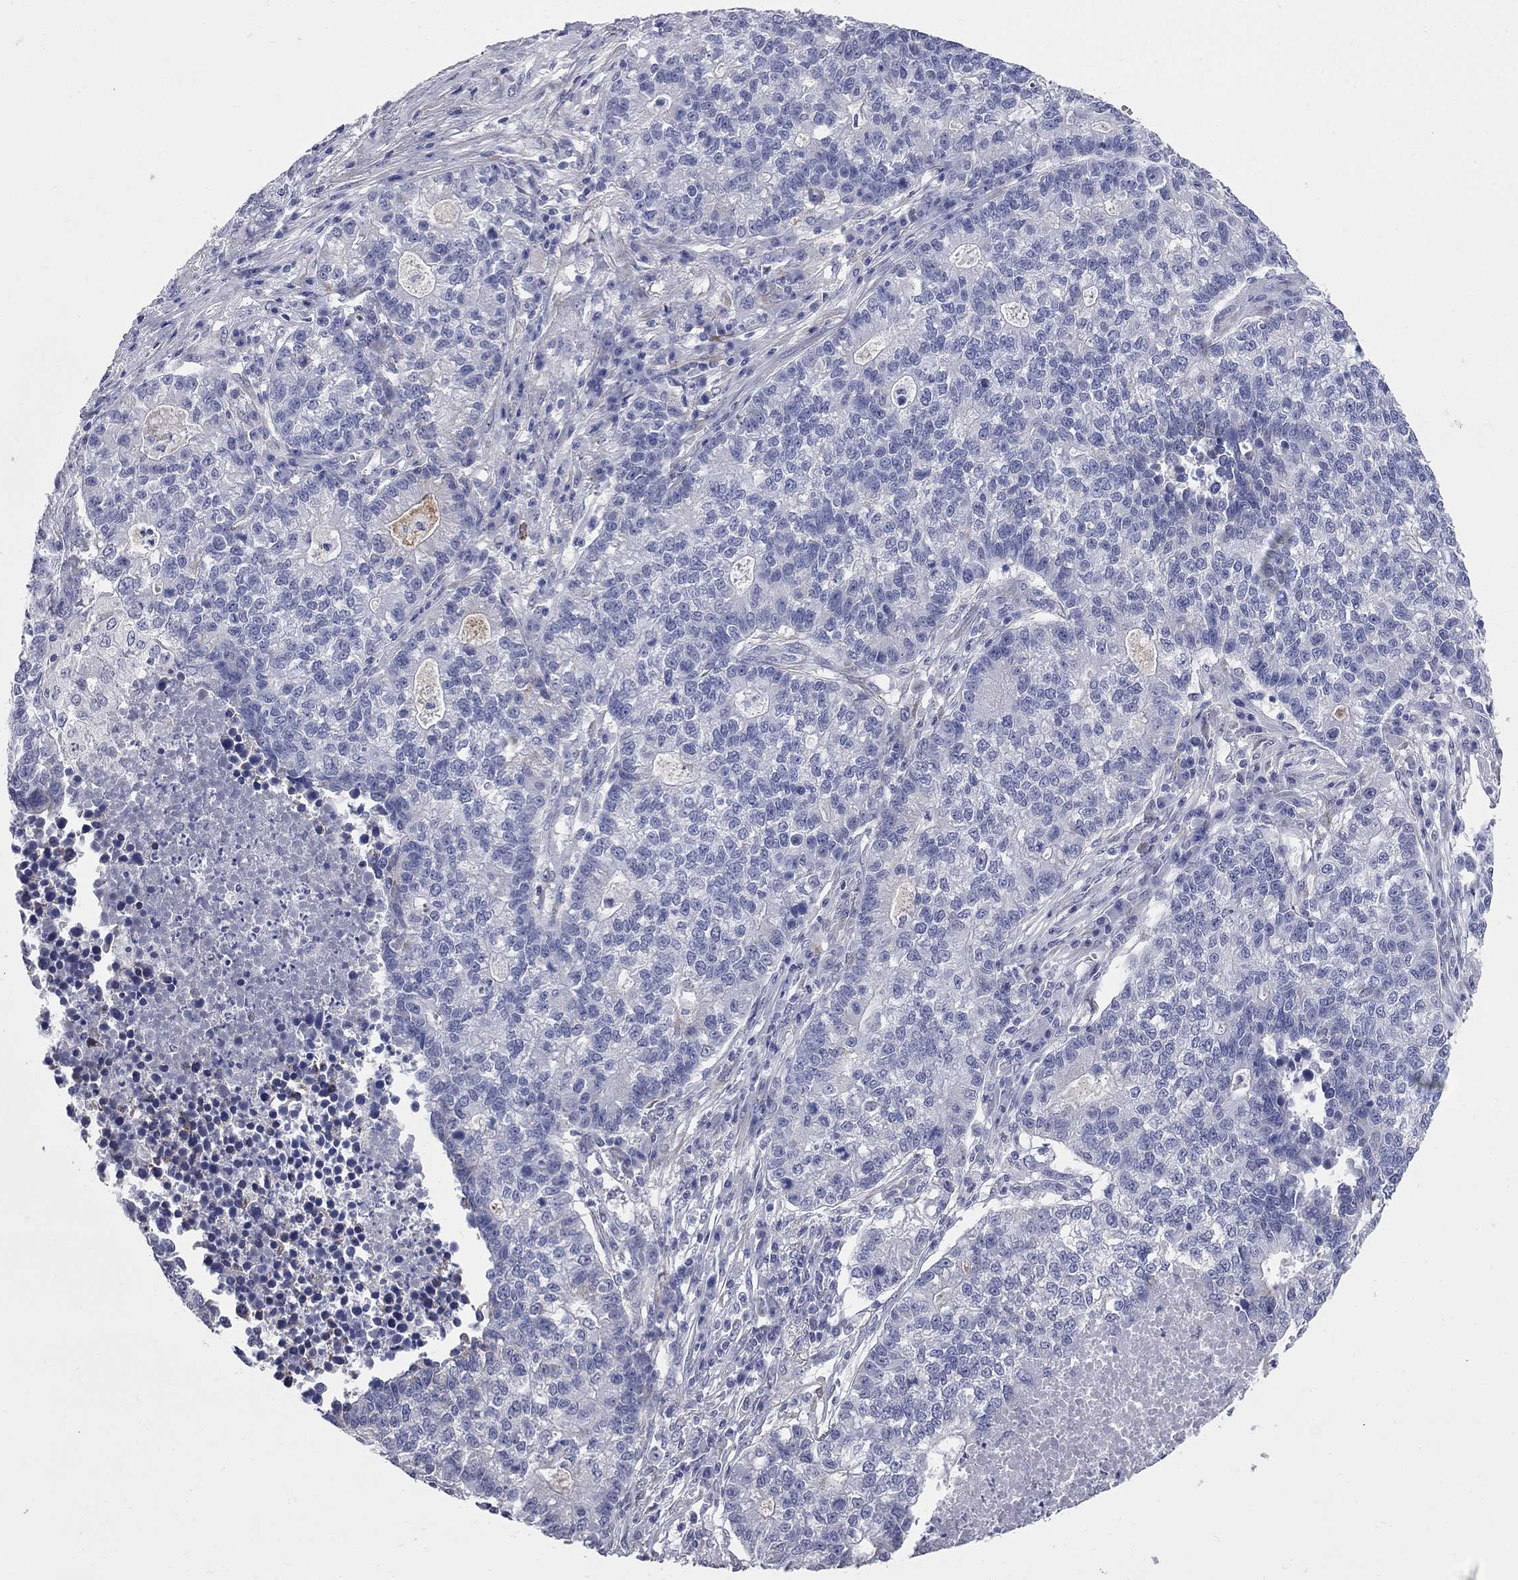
{"staining": {"intensity": "negative", "quantity": "none", "location": "none"}, "tissue": "lung cancer", "cell_type": "Tumor cells", "image_type": "cancer", "snomed": [{"axis": "morphology", "description": "Adenocarcinoma, NOS"}, {"axis": "topography", "description": "Lung"}], "caption": "Tumor cells show no significant staining in adenocarcinoma (lung).", "gene": "FAM221B", "patient": {"sex": "male", "age": 57}}